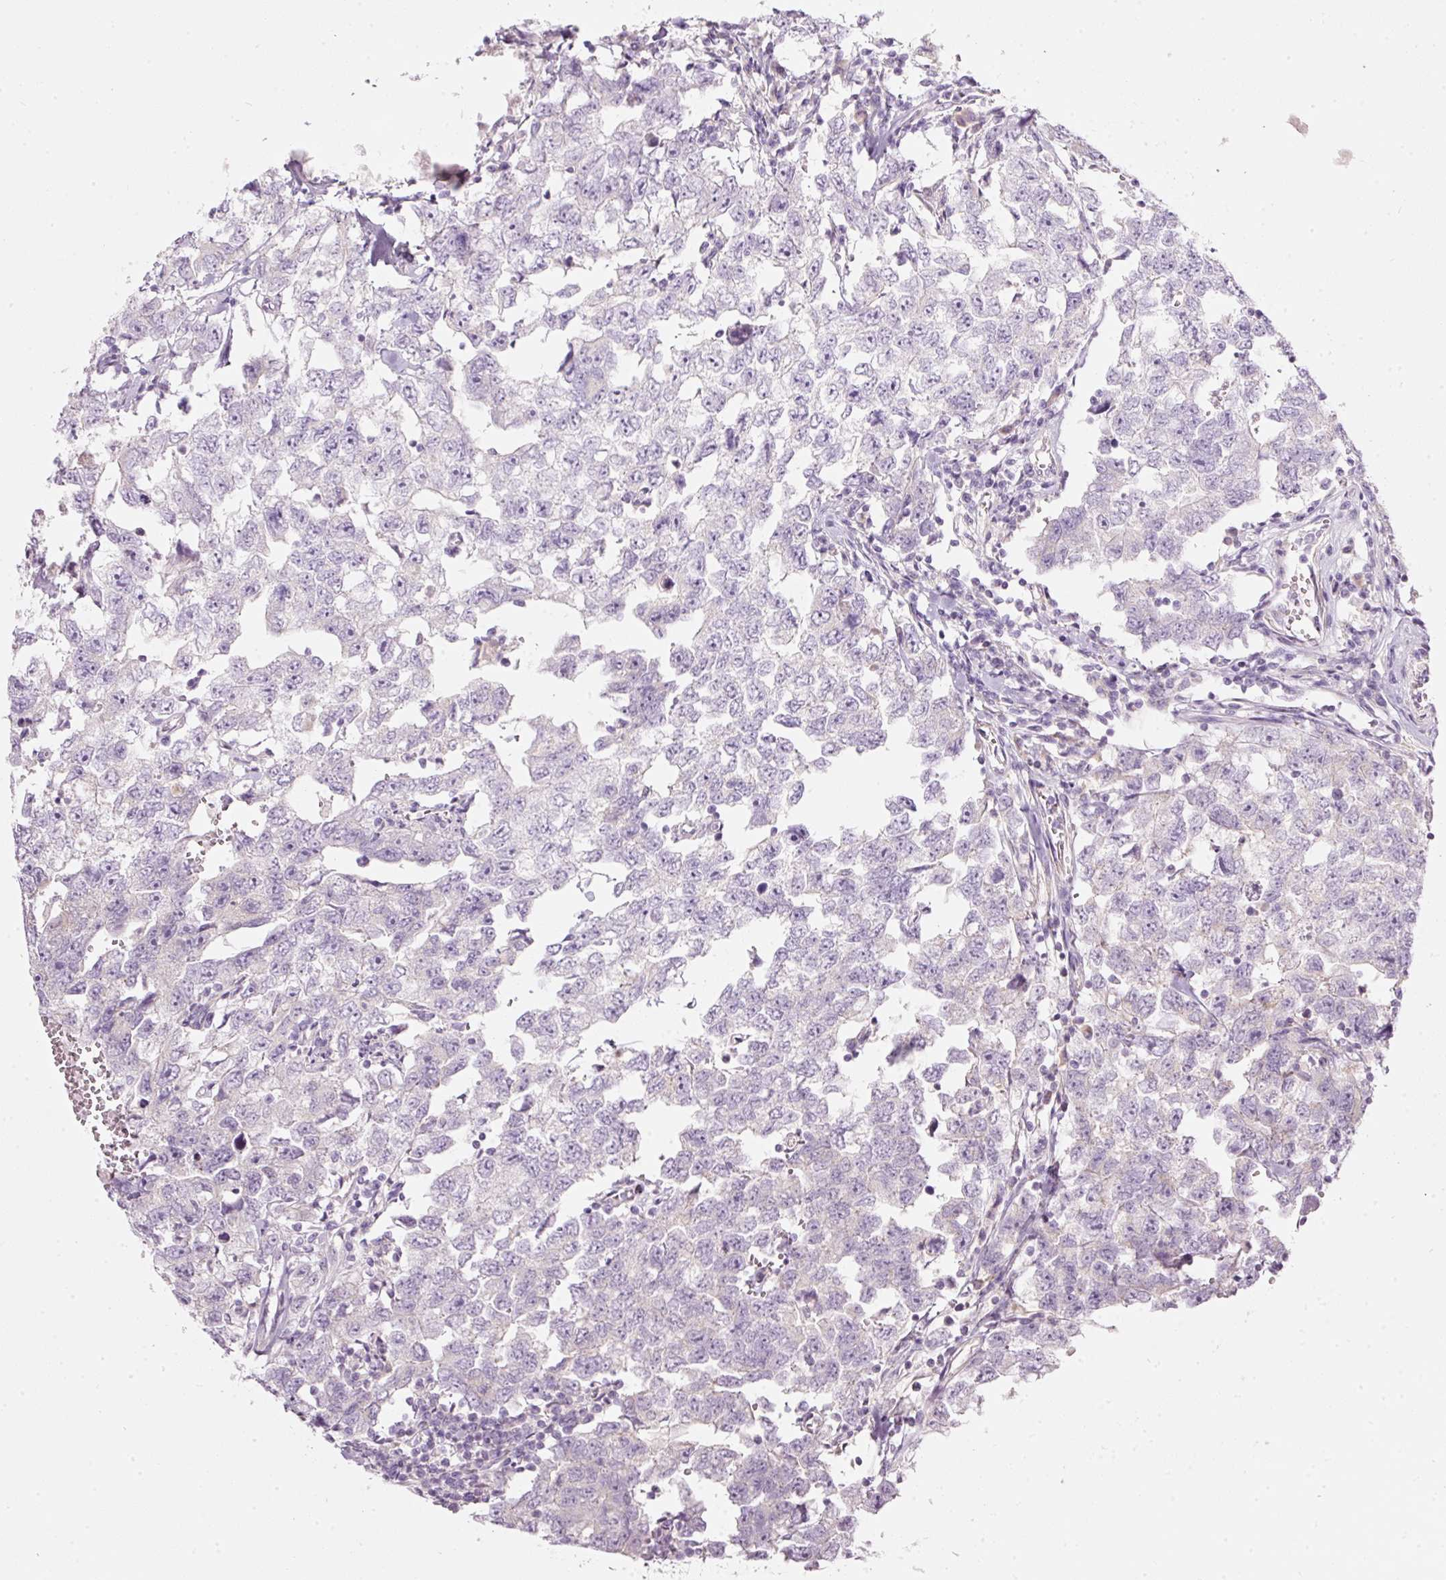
{"staining": {"intensity": "negative", "quantity": "none", "location": "none"}, "tissue": "testis cancer", "cell_type": "Tumor cells", "image_type": "cancer", "snomed": [{"axis": "morphology", "description": "Carcinoma, Embryonal, NOS"}, {"axis": "topography", "description": "Testis"}], "caption": "Immunohistochemistry of testis cancer reveals no expression in tumor cells.", "gene": "PDXDC1", "patient": {"sex": "male", "age": 22}}